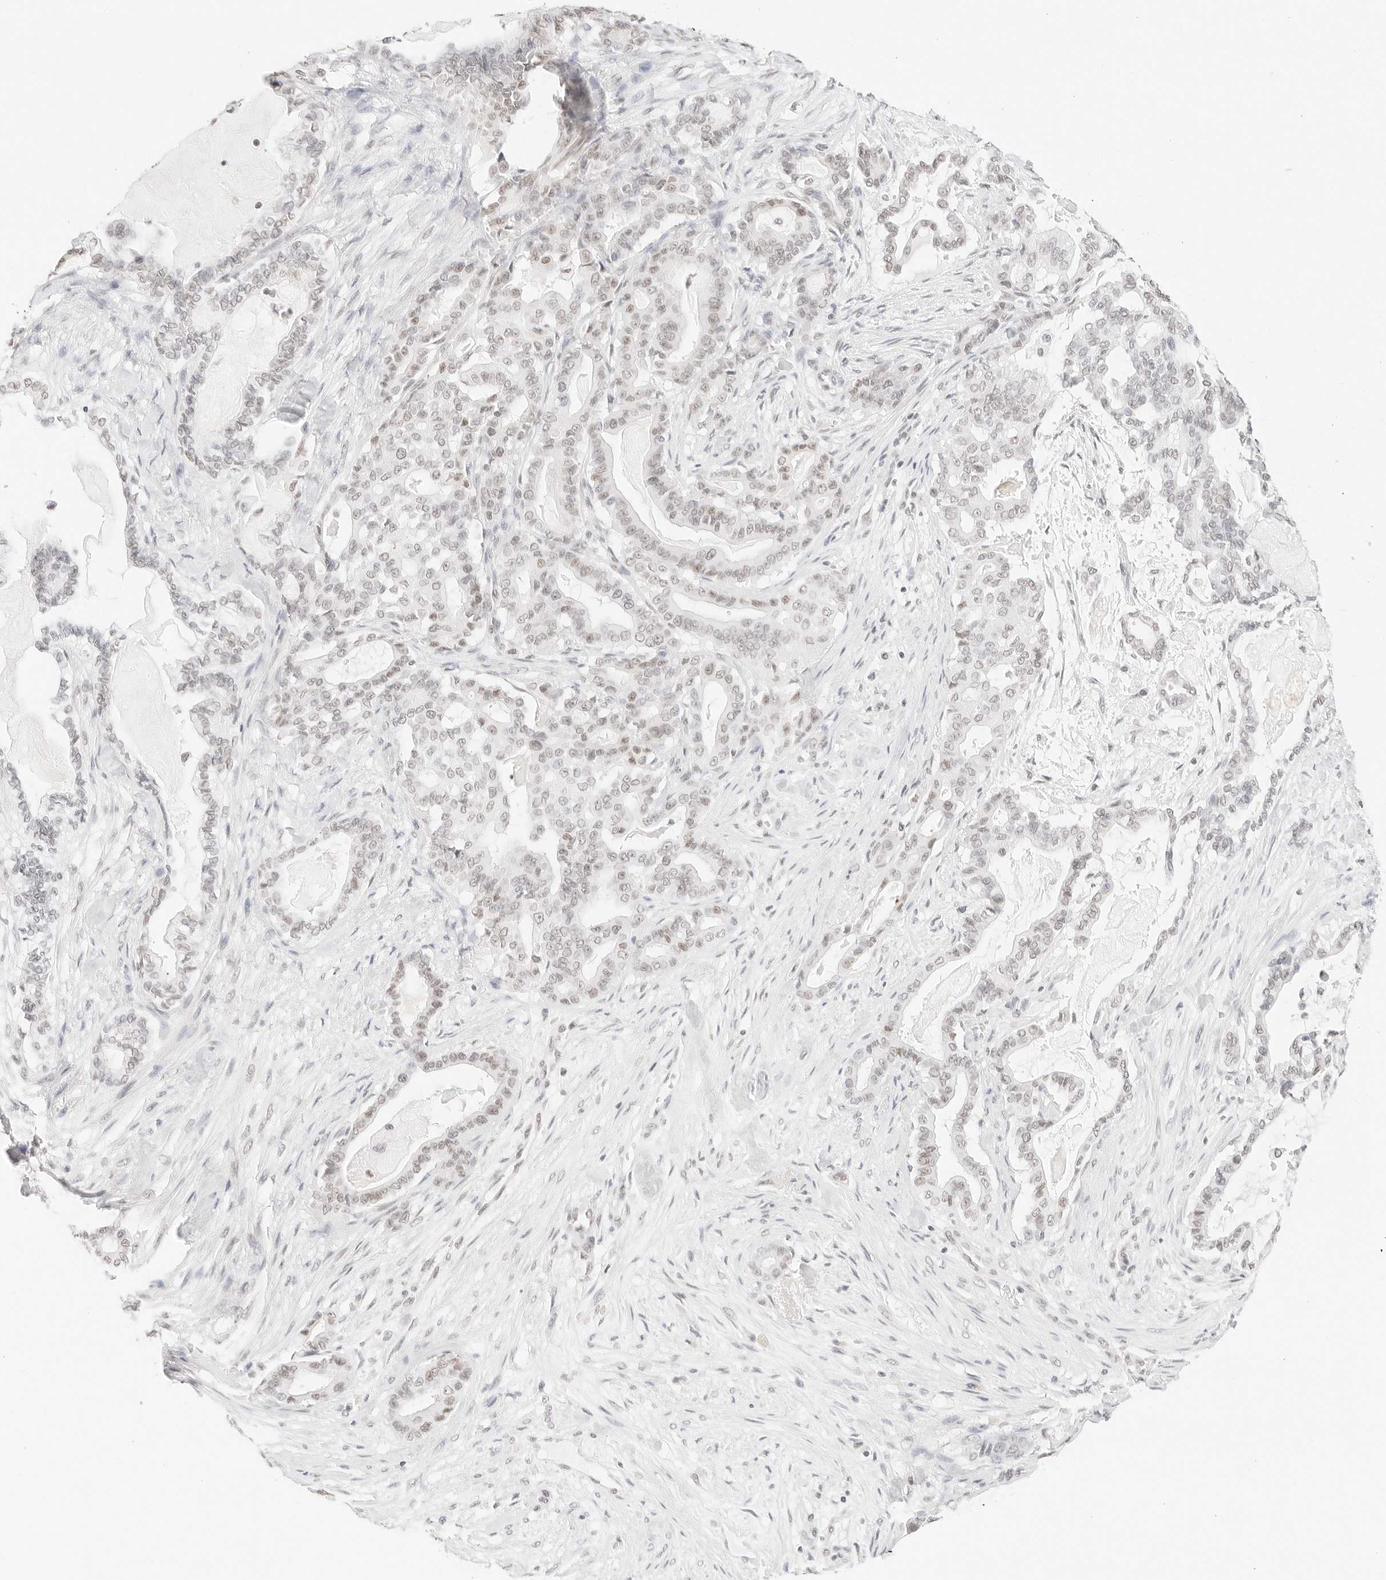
{"staining": {"intensity": "weak", "quantity": "25%-75%", "location": "nuclear"}, "tissue": "pancreatic cancer", "cell_type": "Tumor cells", "image_type": "cancer", "snomed": [{"axis": "morphology", "description": "Adenocarcinoma, NOS"}, {"axis": "topography", "description": "Pancreas"}], "caption": "A brown stain shows weak nuclear staining of a protein in human adenocarcinoma (pancreatic) tumor cells.", "gene": "FBLN5", "patient": {"sex": "male", "age": 63}}